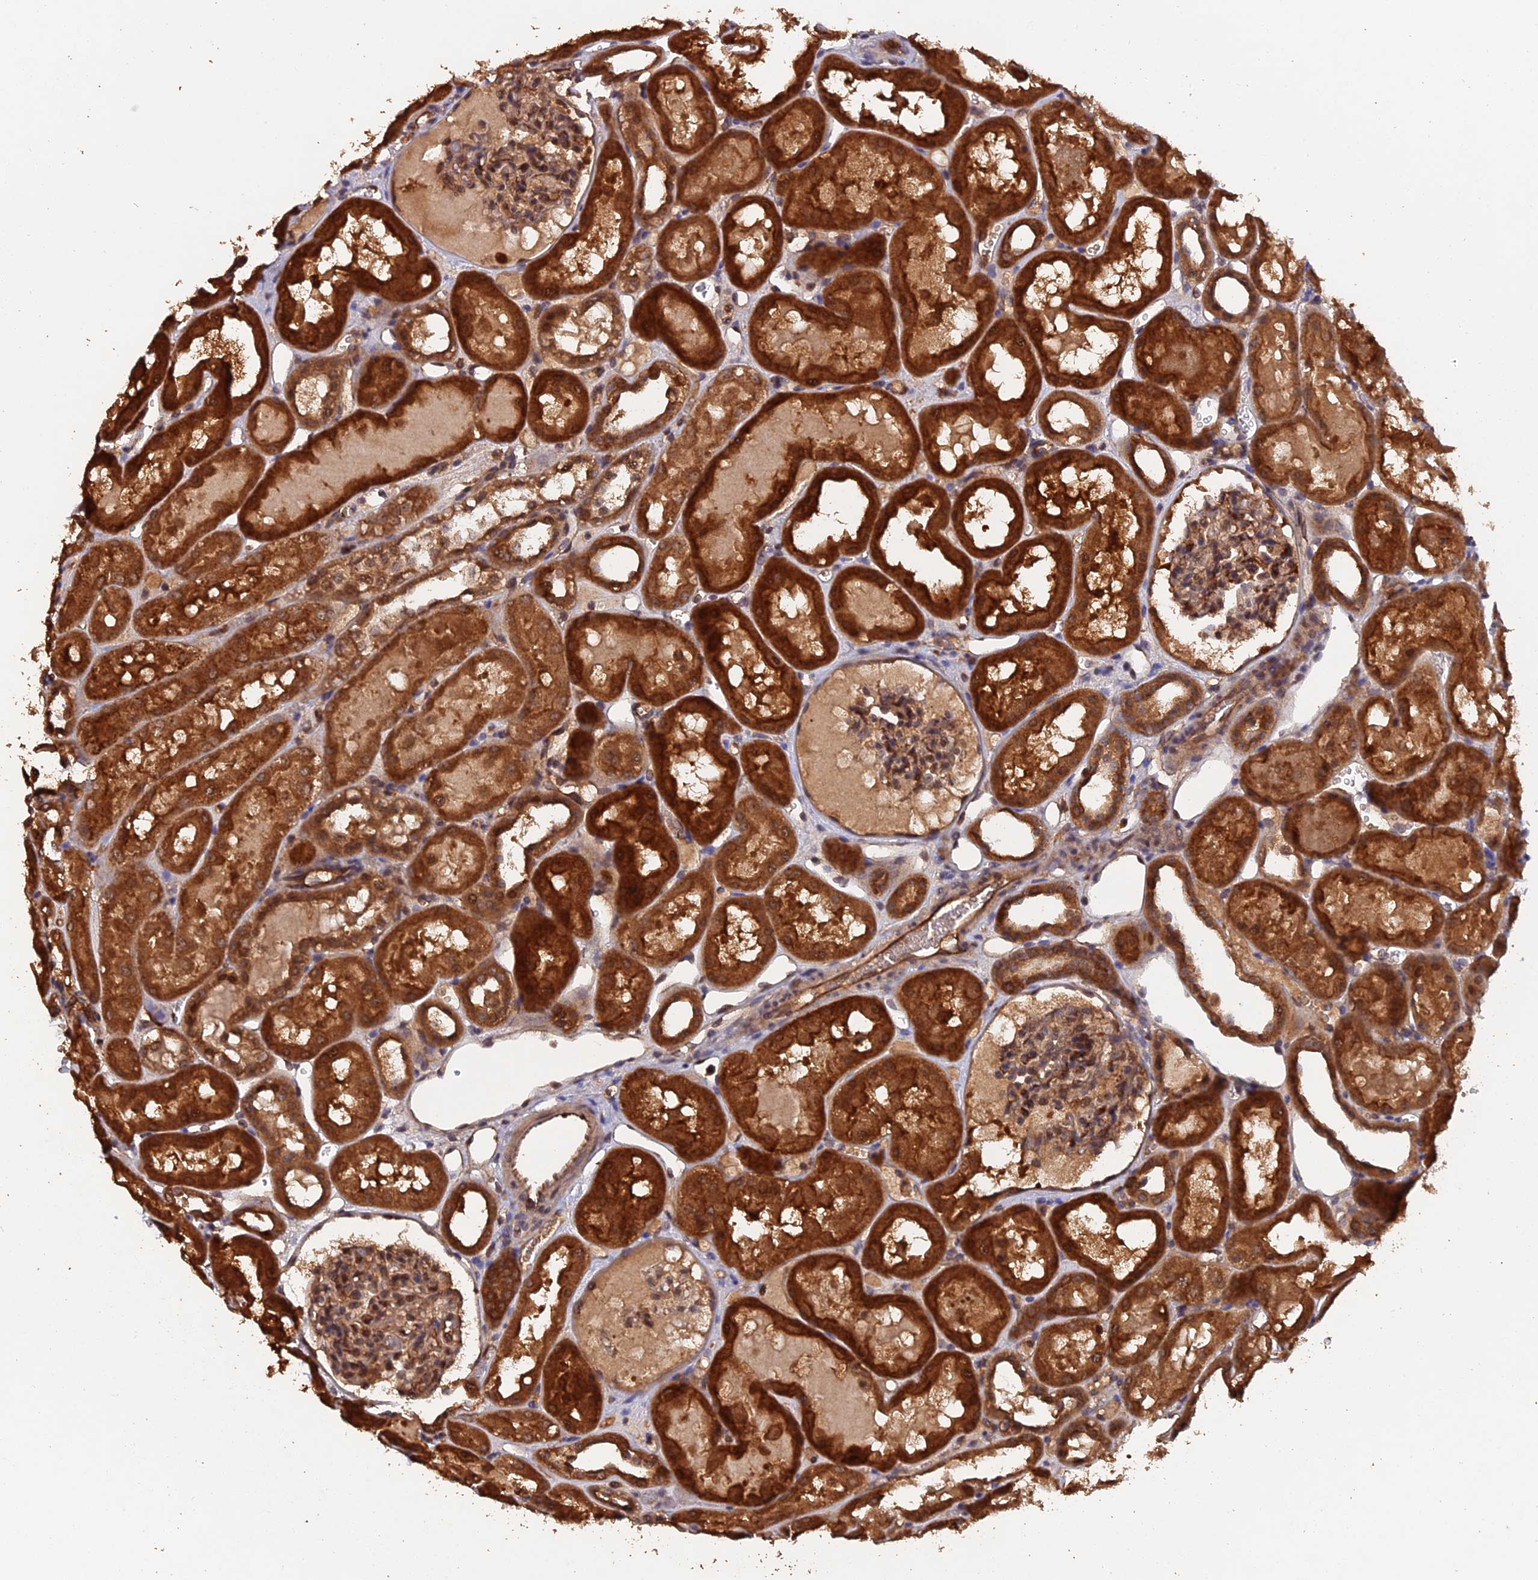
{"staining": {"intensity": "moderate", "quantity": "25%-75%", "location": "nuclear"}, "tissue": "kidney", "cell_type": "Cells in glomeruli", "image_type": "normal", "snomed": [{"axis": "morphology", "description": "Normal tissue, NOS"}, {"axis": "topography", "description": "Kidney"}, {"axis": "topography", "description": "Urinary bladder"}], "caption": "The histopathology image displays immunohistochemical staining of normal kidney. There is moderate nuclear staining is present in about 25%-75% of cells in glomeruli.", "gene": "RALGAPA2", "patient": {"sex": "male", "age": 16}}